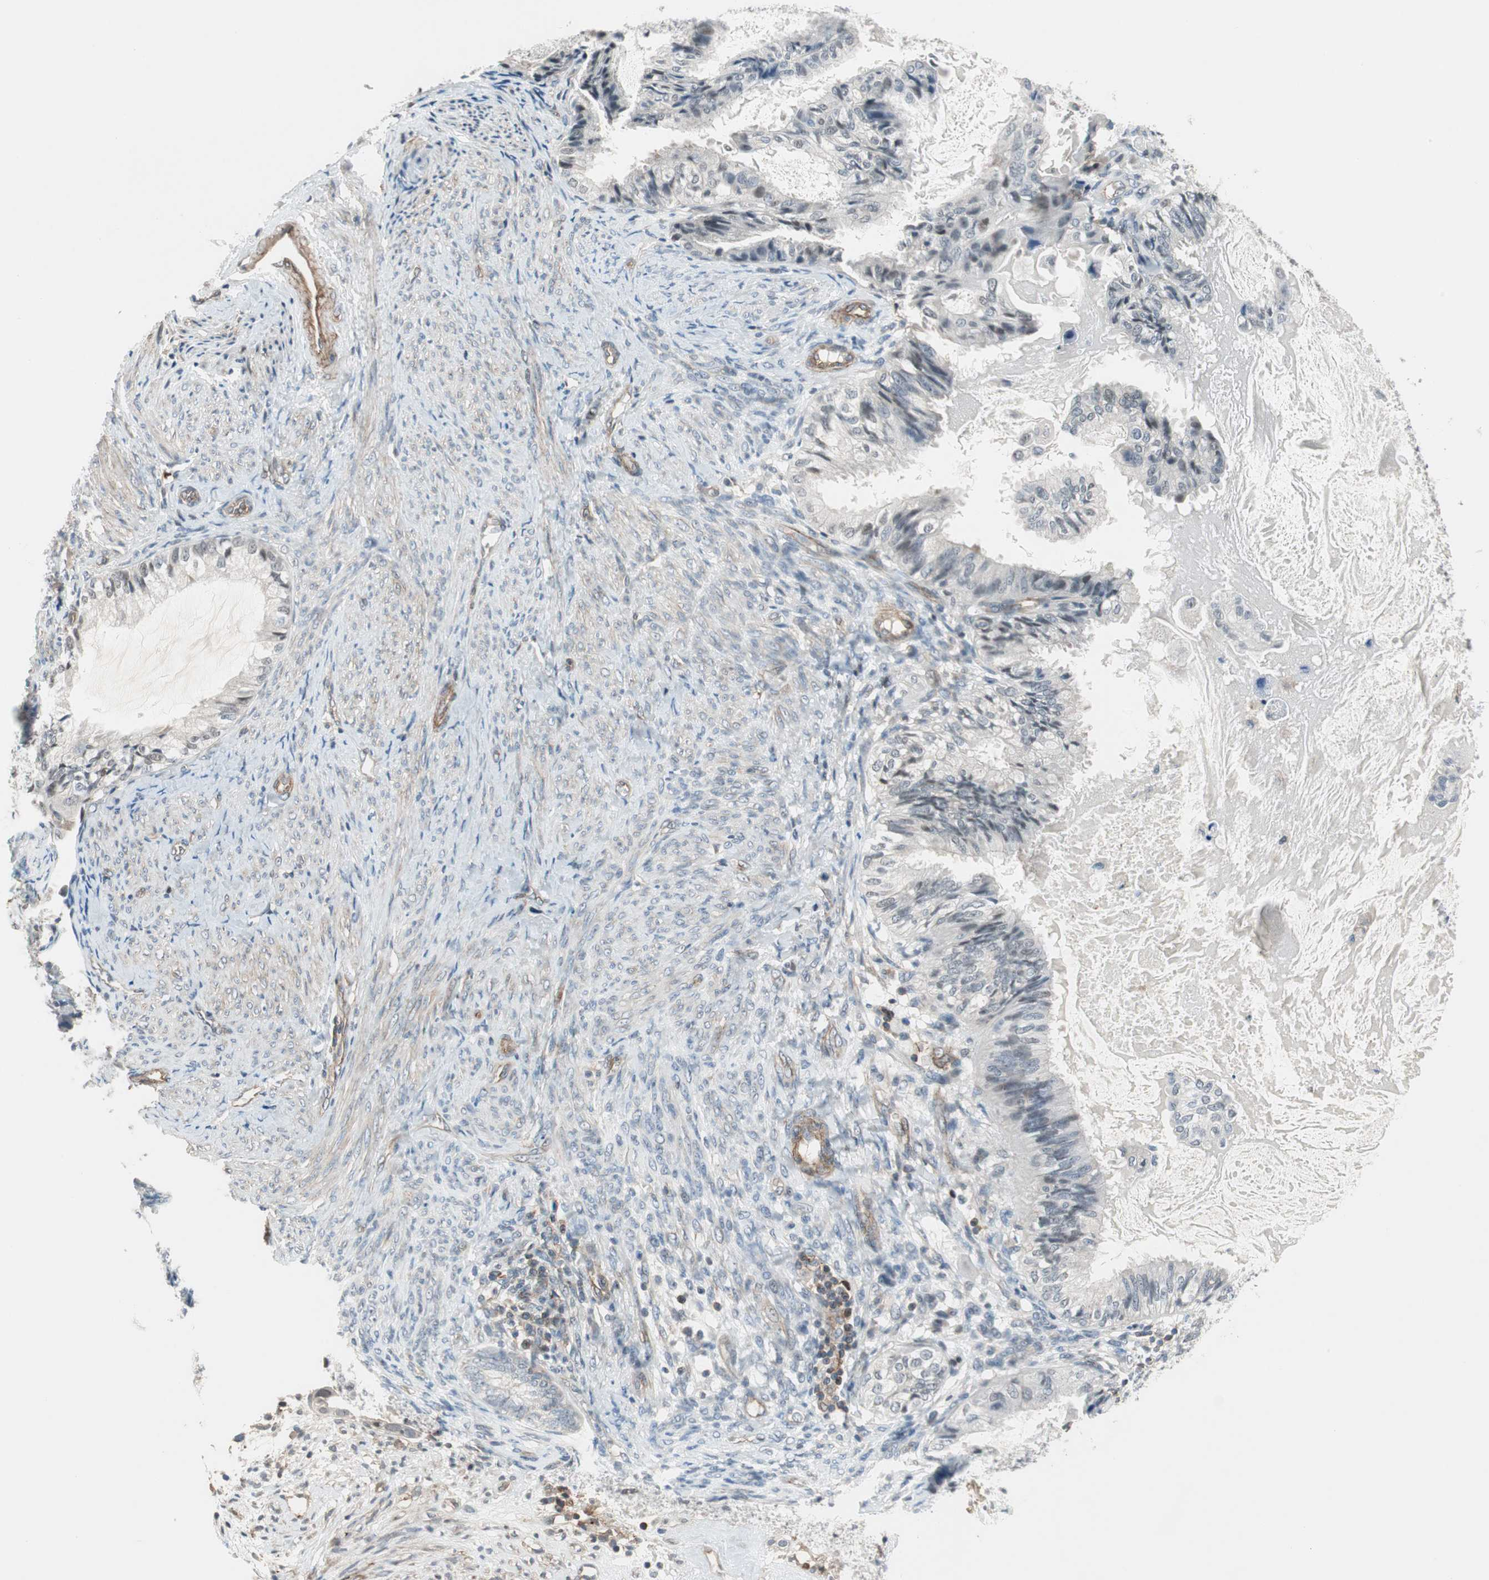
{"staining": {"intensity": "weak", "quantity": "<25%", "location": "nuclear"}, "tissue": "cervical cancer", "cell_type": "Tumor cells", "image_type": "cancer", "snomed": [{"axis": "morphology", "description": "Normal tissue, NOS"}, {"axis": "morphology", "description": "Adenocarcinoma, NOS"}, {"axis": "topography", "description": "Cervix"}, {"axis": "topography", "description": "Endometrium"}], "caption": "Tumor cells show no significant protein expression in cervical adenocarcinoma. Nuclei are stained in blue.", "gene": "GRHL1", "patient": {"sex": "female", "age": 86}}